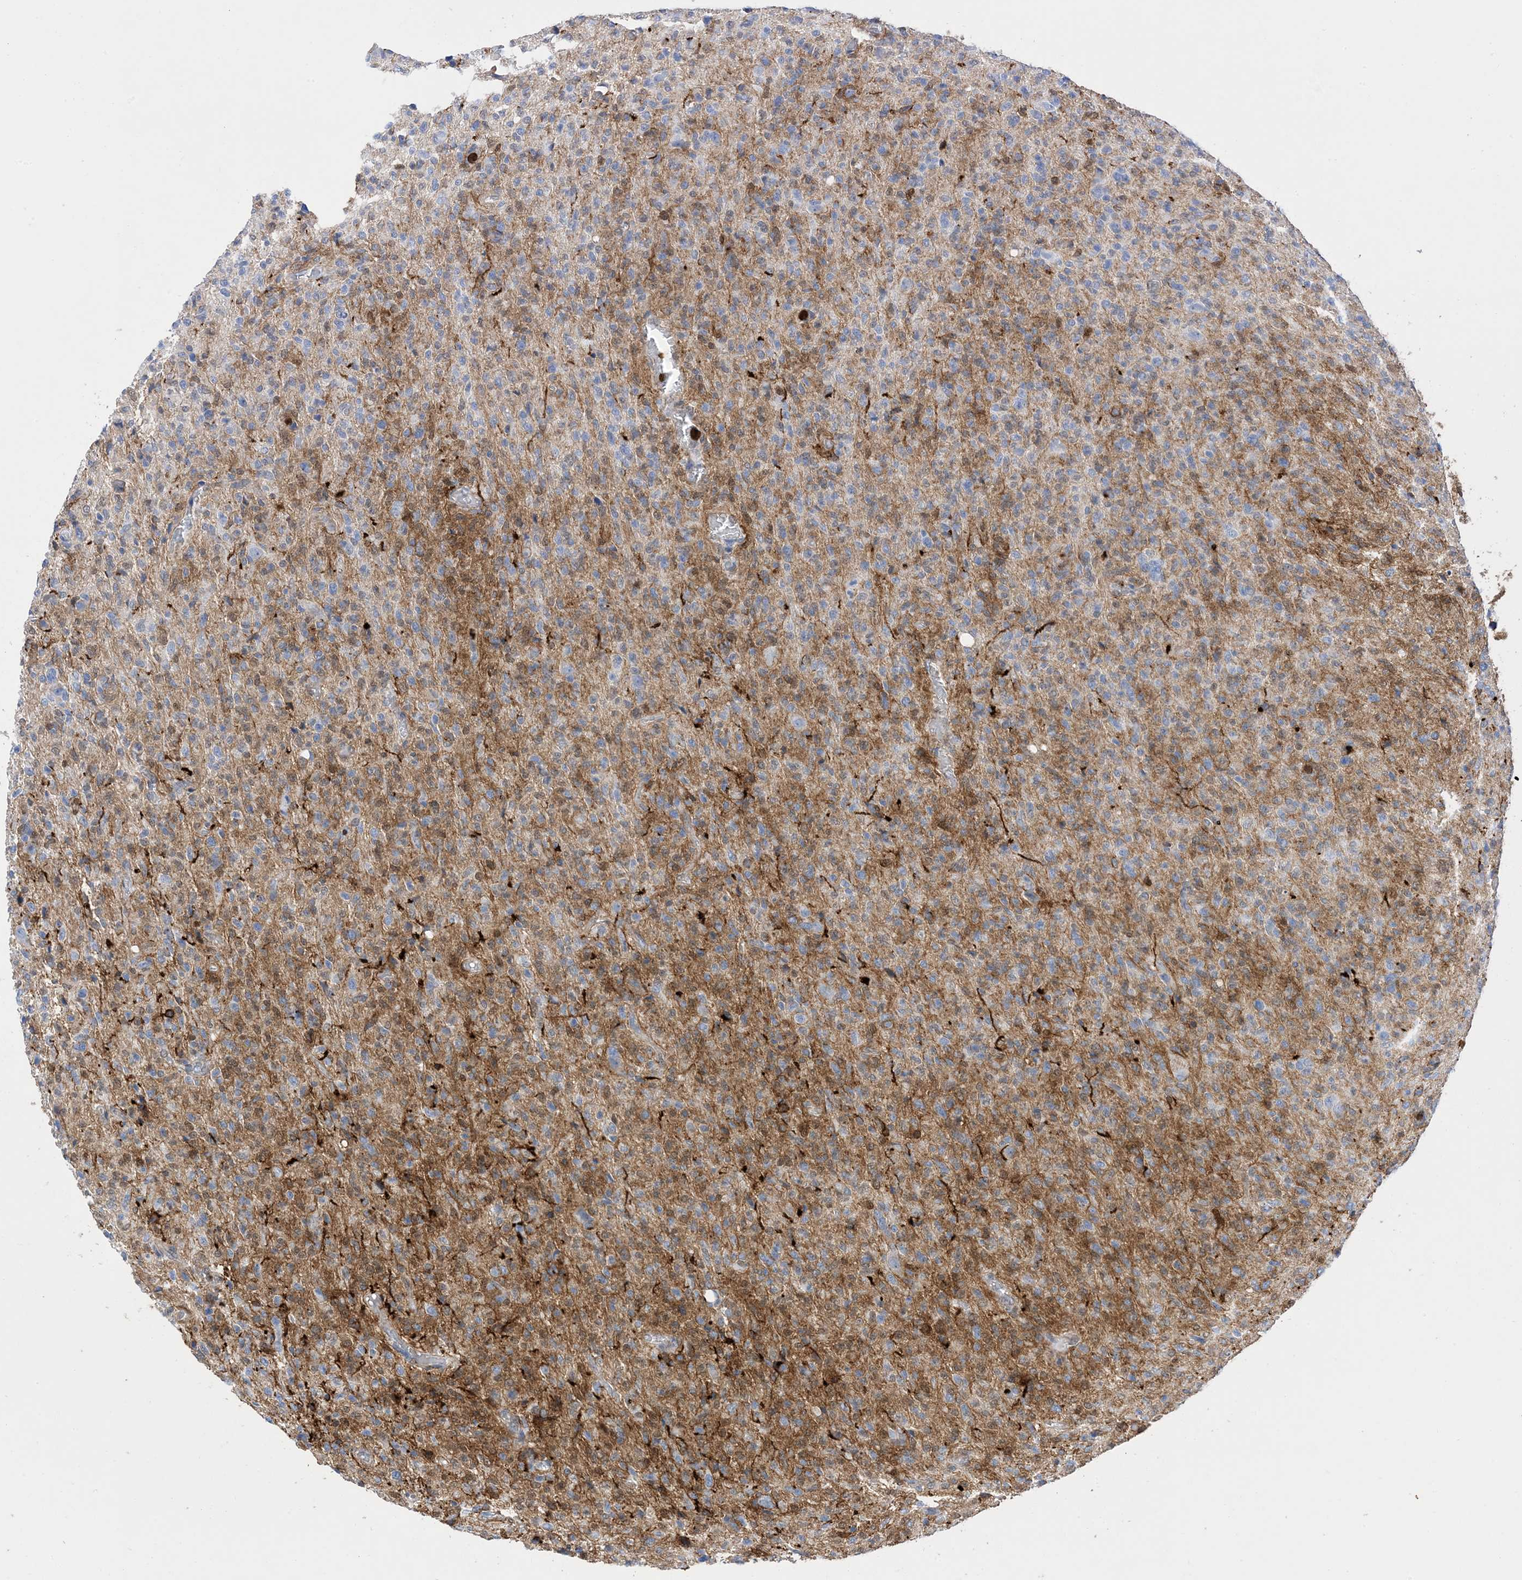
{"staining": {"intensity": "negative", "quantity": "none", "location": "none"}, "tissue": "glioma", "cell_type": "Tumor cells", "image_type": "cancer", "snomed": [{"axis": "morphology", "description": "Glioma, malignant, High grade"}, {"axis": "topography", "description": "Brain"}], "caption": "An IHC histopathology image of glioma is shown. There is no staining in tumor cells of glioma.", "gene": "ANXA1", "patient": {"sex": "female", "age": 57}}